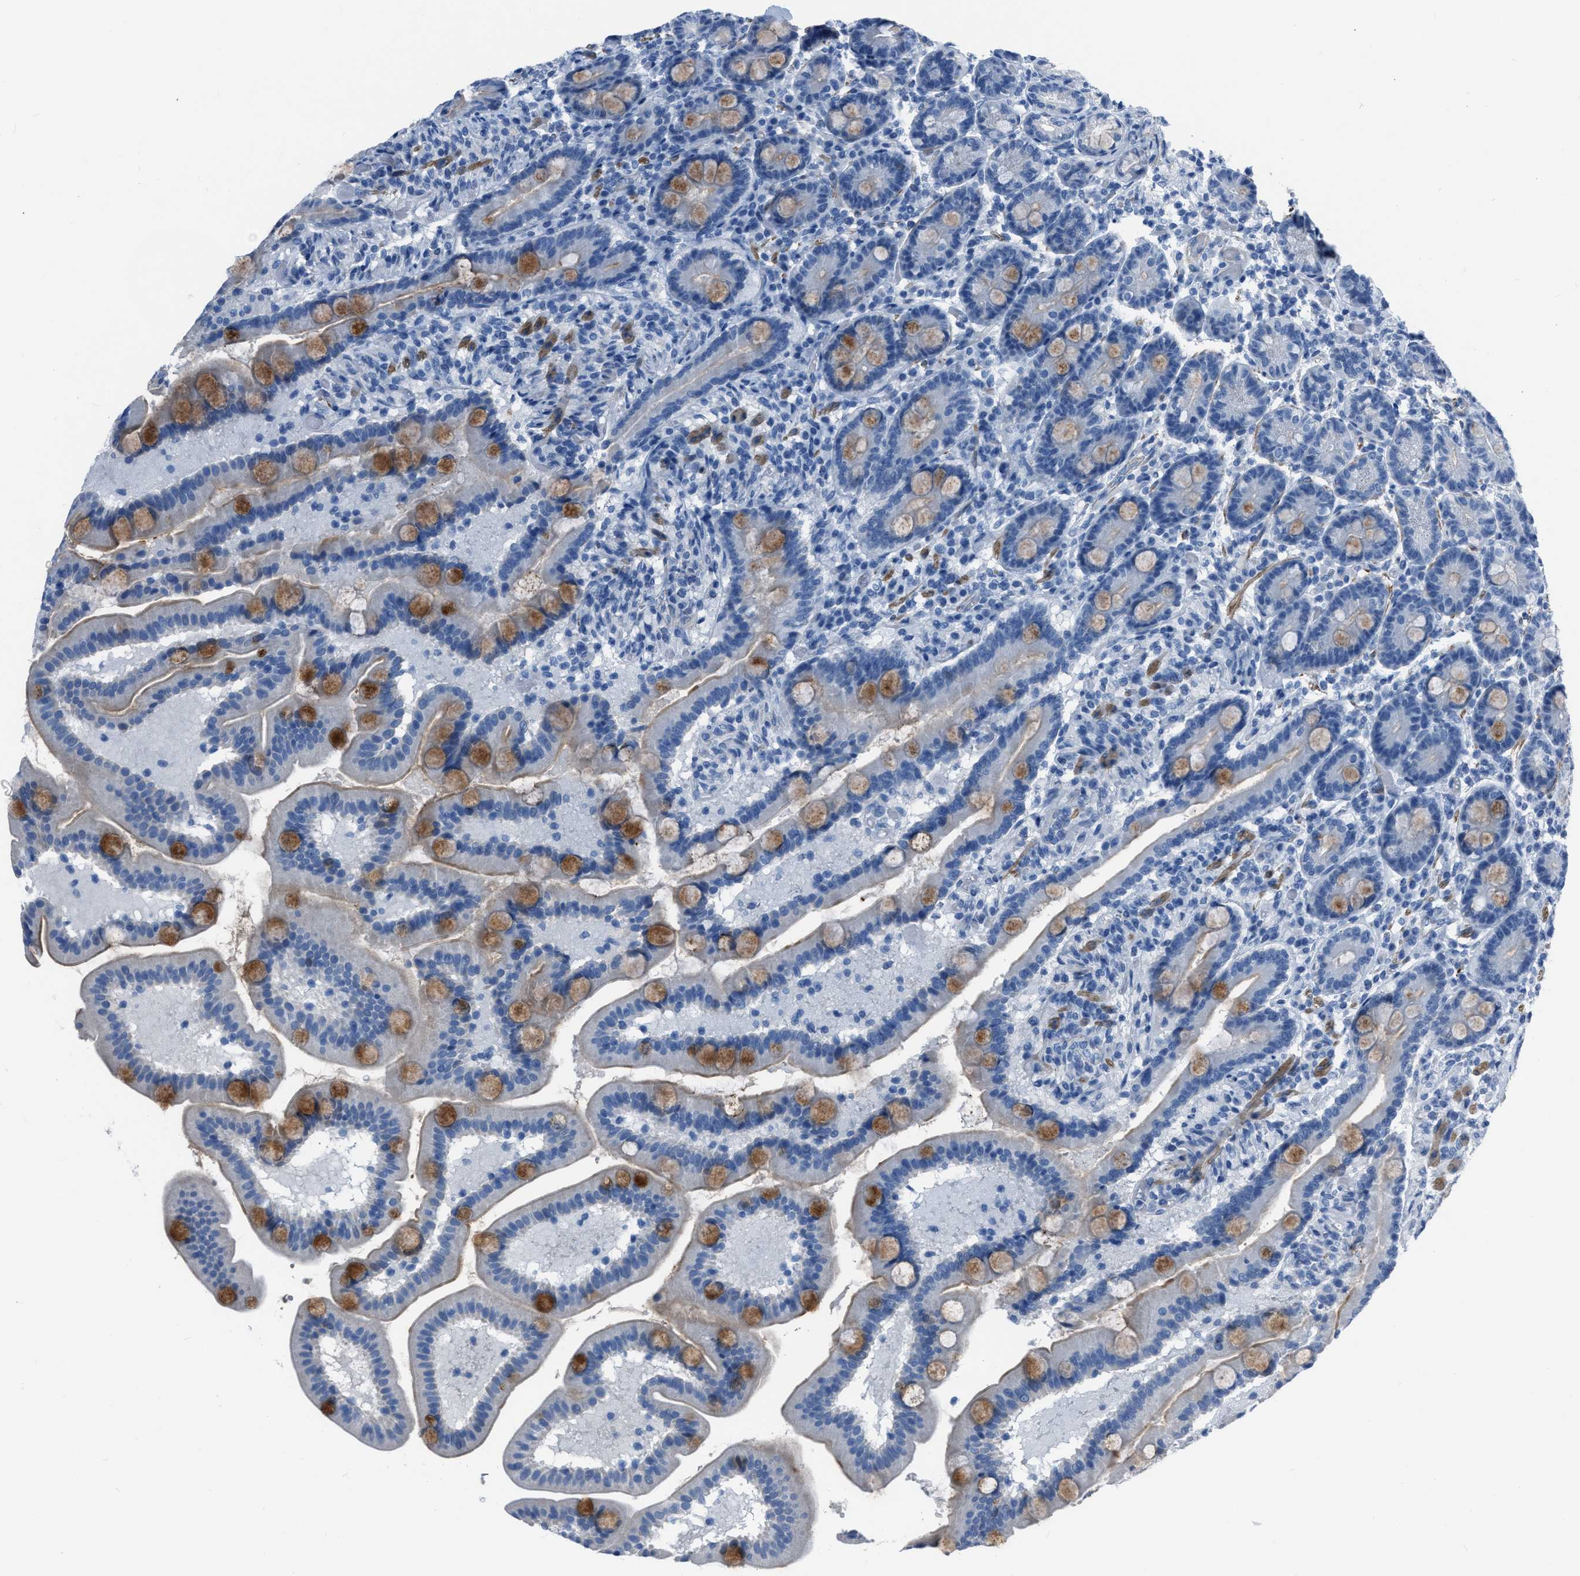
{"staining": {"intensity": "strong", "quantity": "<25%", "location": "cytoplasmic/membranous"}, "tissue": "duodenum", "cell_type": "Glandular cells", "image_type": "normal", "snomed": [{"axis": "morphology", "description": "Normal tissue, NOS"}, {"axis": "topography", "description": "Duodenum"}], "caption": "Protein analysis of unremarkable duodenum displays strong cytoplasmic/membranous positivity in approximately <25% of glandular cells. The protein is stained brown, and the nuclei are stained in blue (DAB (3,3'-diaminobenzidine) IHC with brightfield microscopy, high magnification).", "gene": "SPATC1L", "patient": {"sex": "male", "age": 54}}